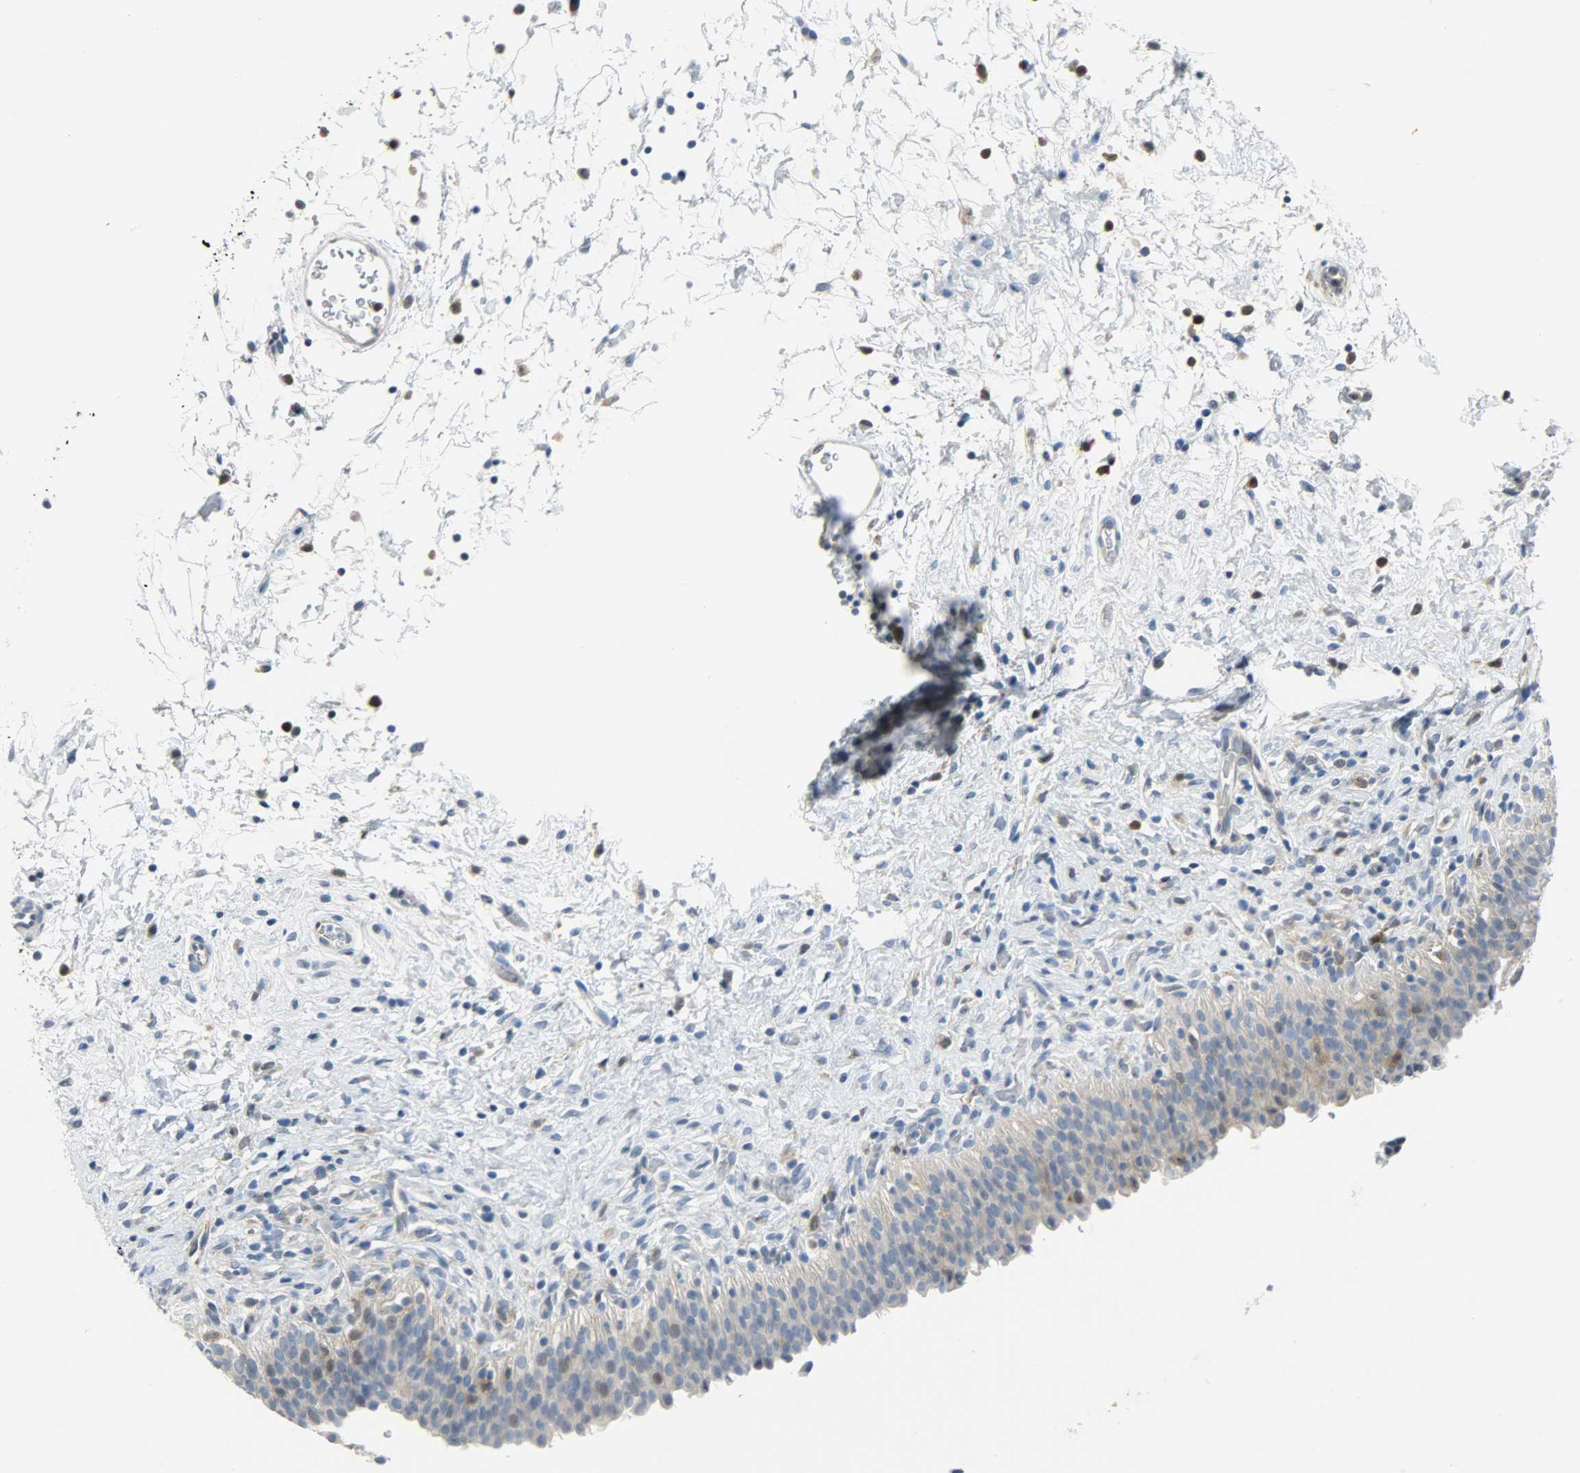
{"staining": {"intensity": "weak", "quantity": "<25%", "location": "cytoplasmic/membranous,nuclear"}, "tissue": "urinary bladder", "cell_type": "Urothelial cells", "image_type": "normal", "snomed": [{"axis": "morphology", "description": "Normal tissue, NOS"}, {"axis": "topography", "description": "Urinary bladder"}], "caption": "Micrograph shows no protein positivity in urothelial cells of normal urinary bladder.", "gene": "EIF4EBP1", "patient": {"sex": "male", "age": 51}}